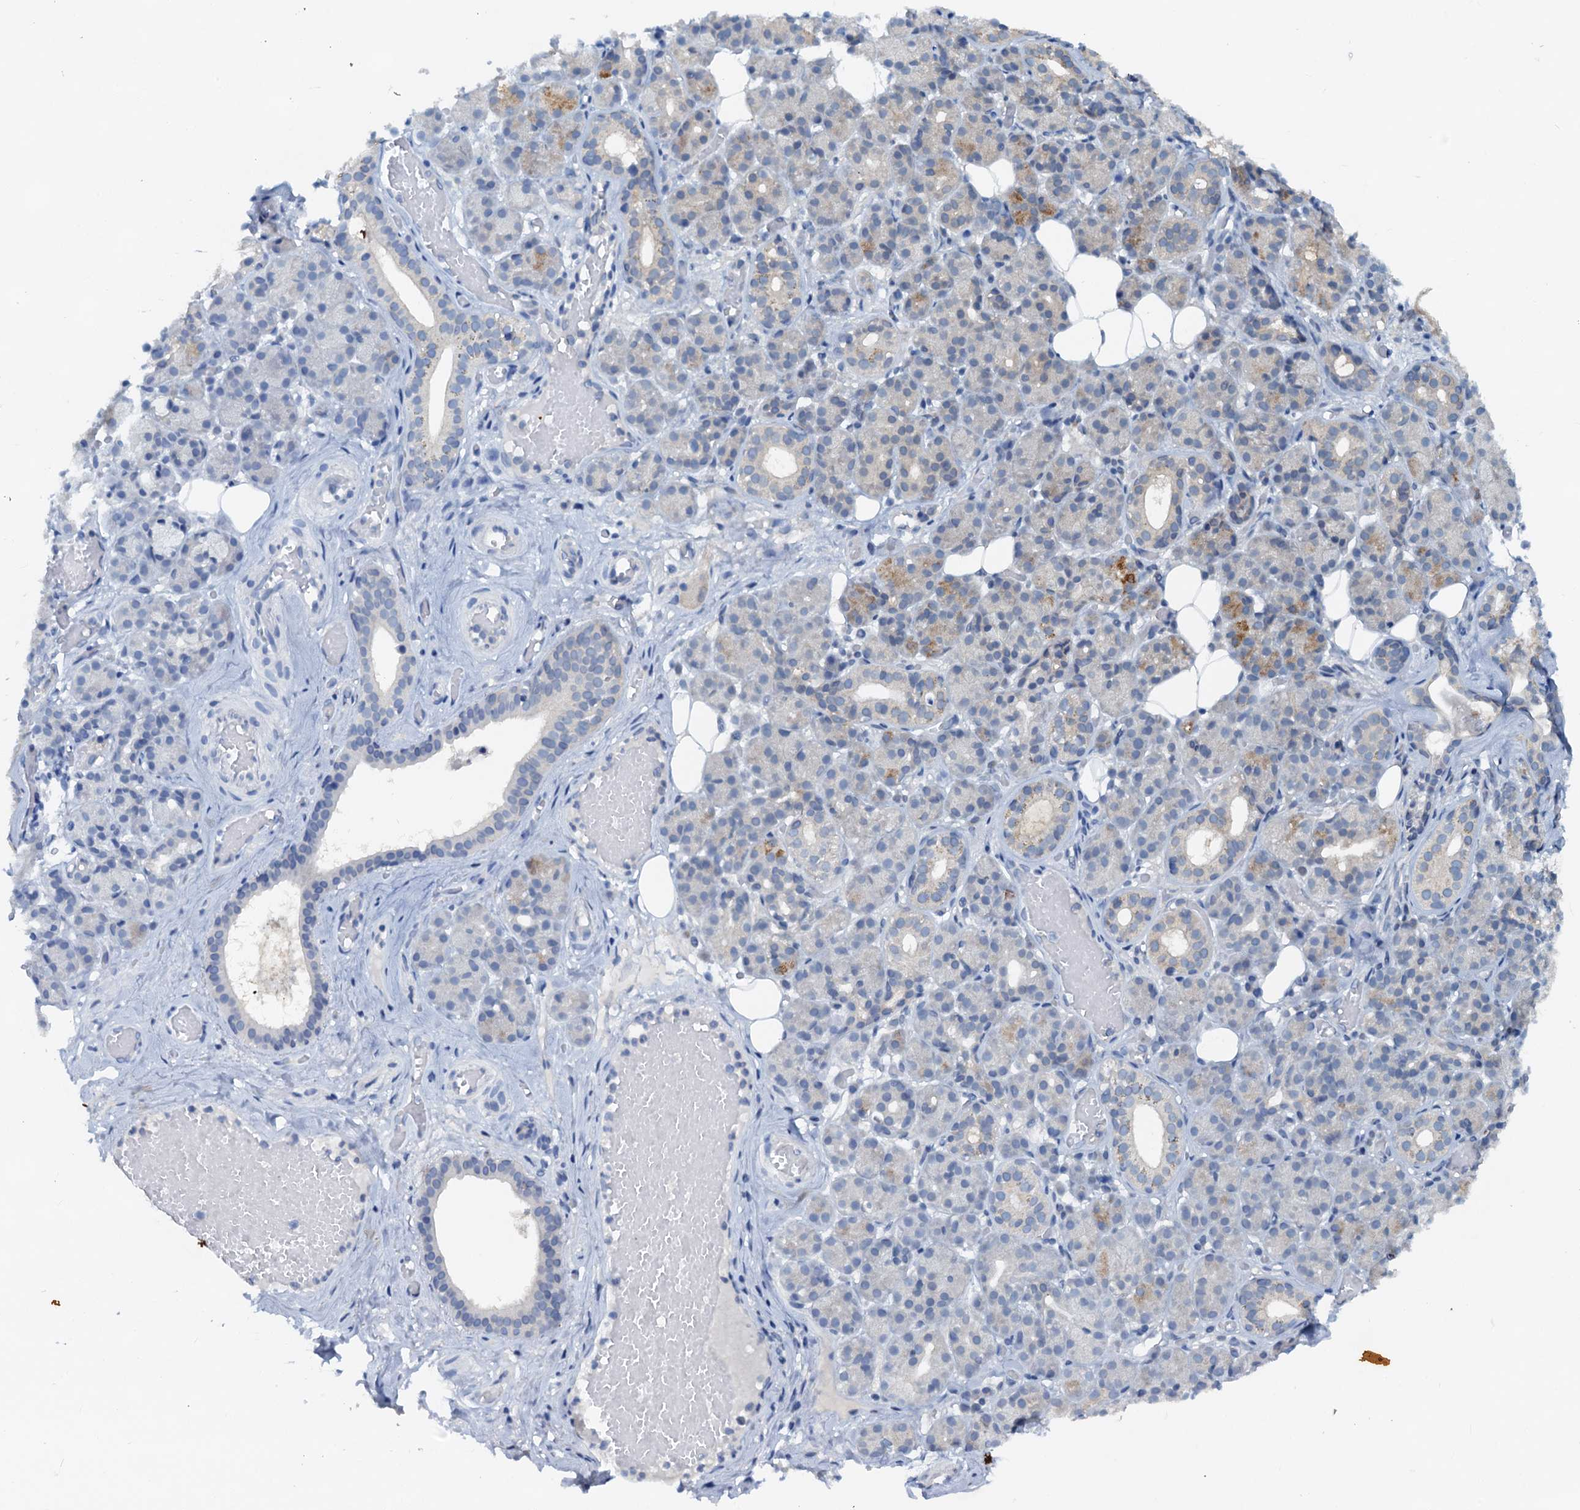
{"staining": {"intensity": "moderate", "quantity": "<25%", "location": "cytoplasmic/membranous"}, "tissue": "salivary gland", "cell_type": "Glandular cells", "image_type": "normal", "snomed": [{"axis": "morphology", "description": "Normal tissue, NOS"}, {"axis": "topography", "description": "Salivary gland"}], "caption": "Immunohistochemistry image of normal human salivary gland stained for a protein (brown), which displays low levels of moderate cytoplasmic/membranous expression in approximately <25% of glandular cells.", "gene": "PTGES3", "patient": {"sex": "male", "age": 63}}